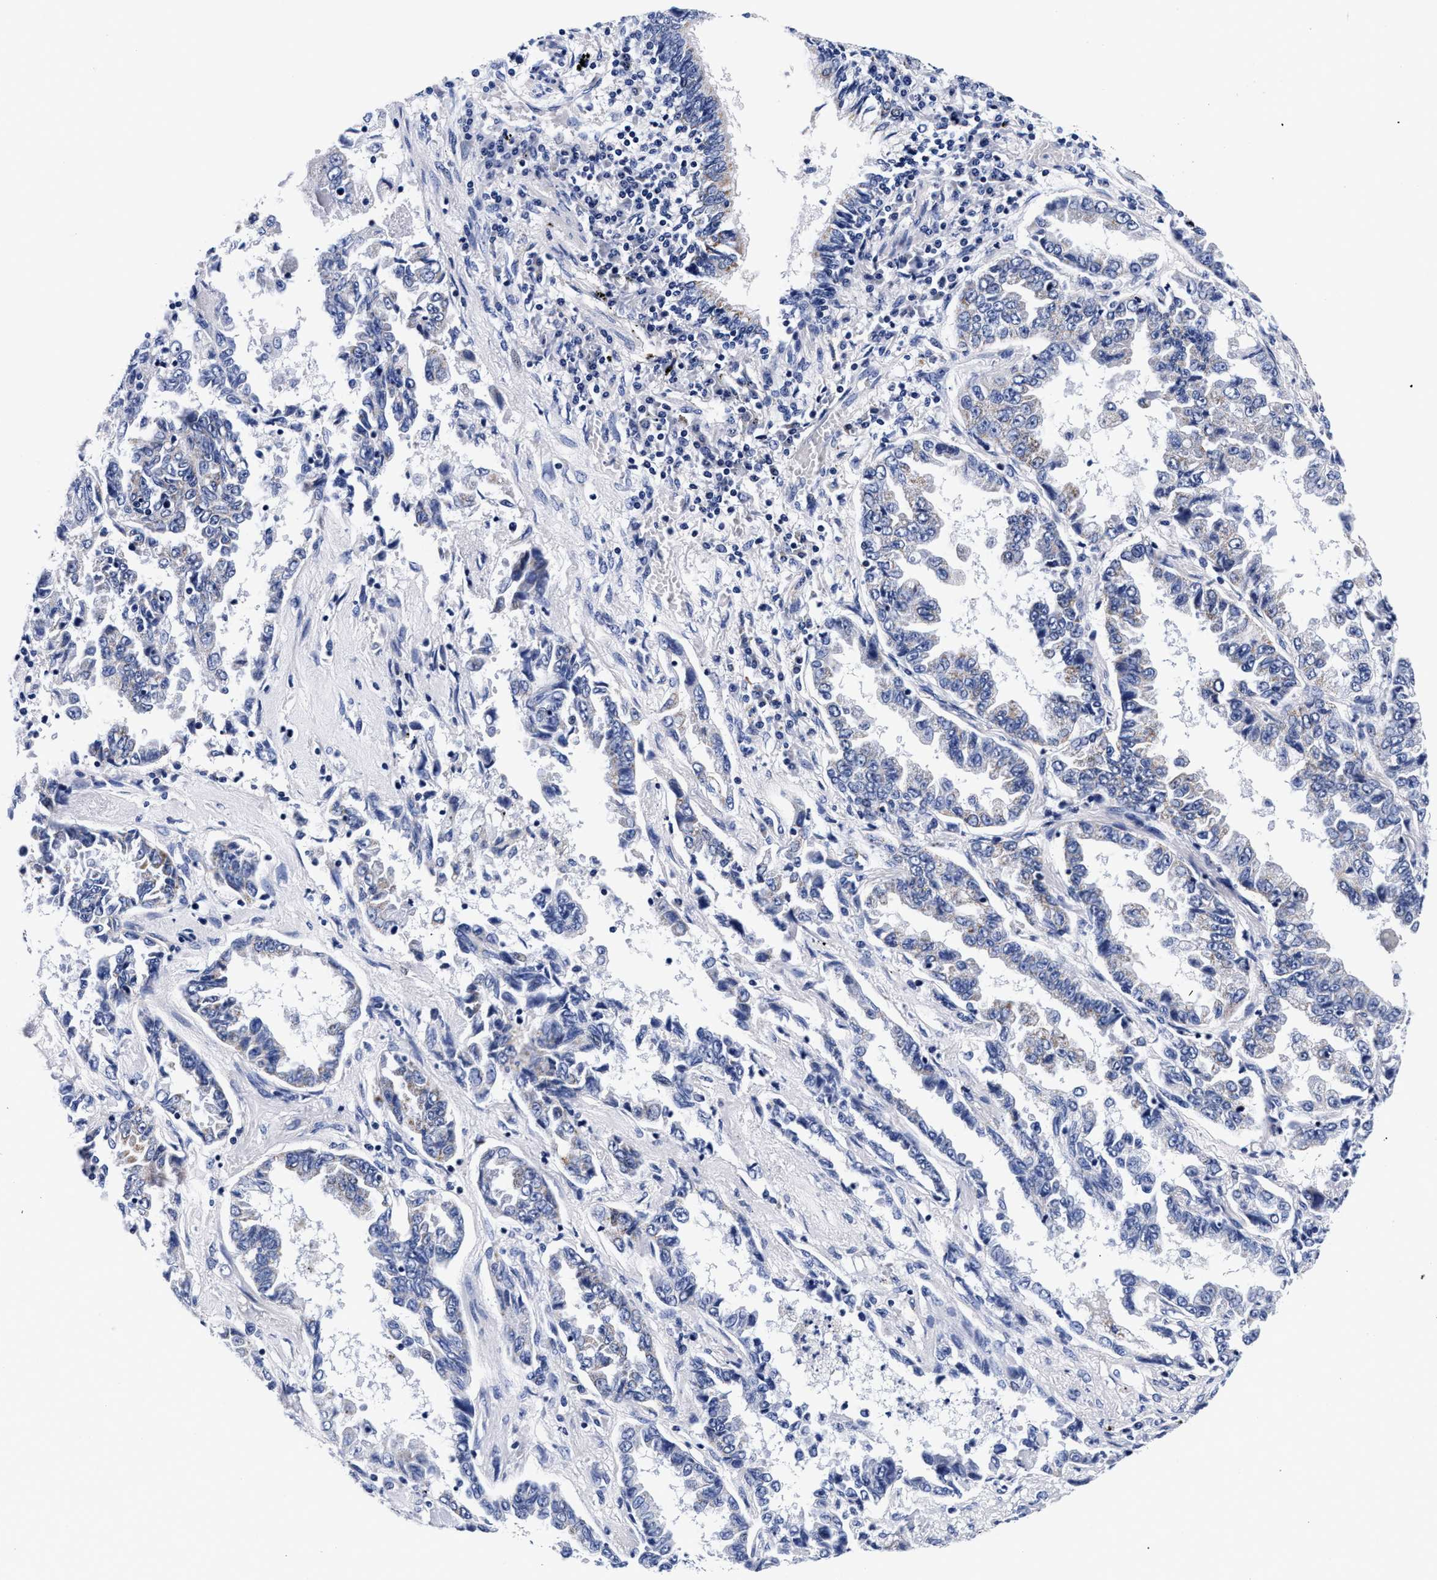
{"staining": {"intensity": "negative", "quantity": "none", "location": "none"}, "tissue": "lung cancer", "cell_type": "Tumor cells", "image_type": "cancer", "snomed": [{"axis": "morphology", "description": "Adenocarcinoma, NOS"}, {"axis": "topography", "description": "Lung"}], "caption": "Photomicrograph shows no protein expression in tumor cells of lung adenocarcinoma tissue. (Immunohistochemistry, brightfield microscopy, high magnification).", "gene": "RAB3B", "patient": {"sex": "female", "age": 51}}